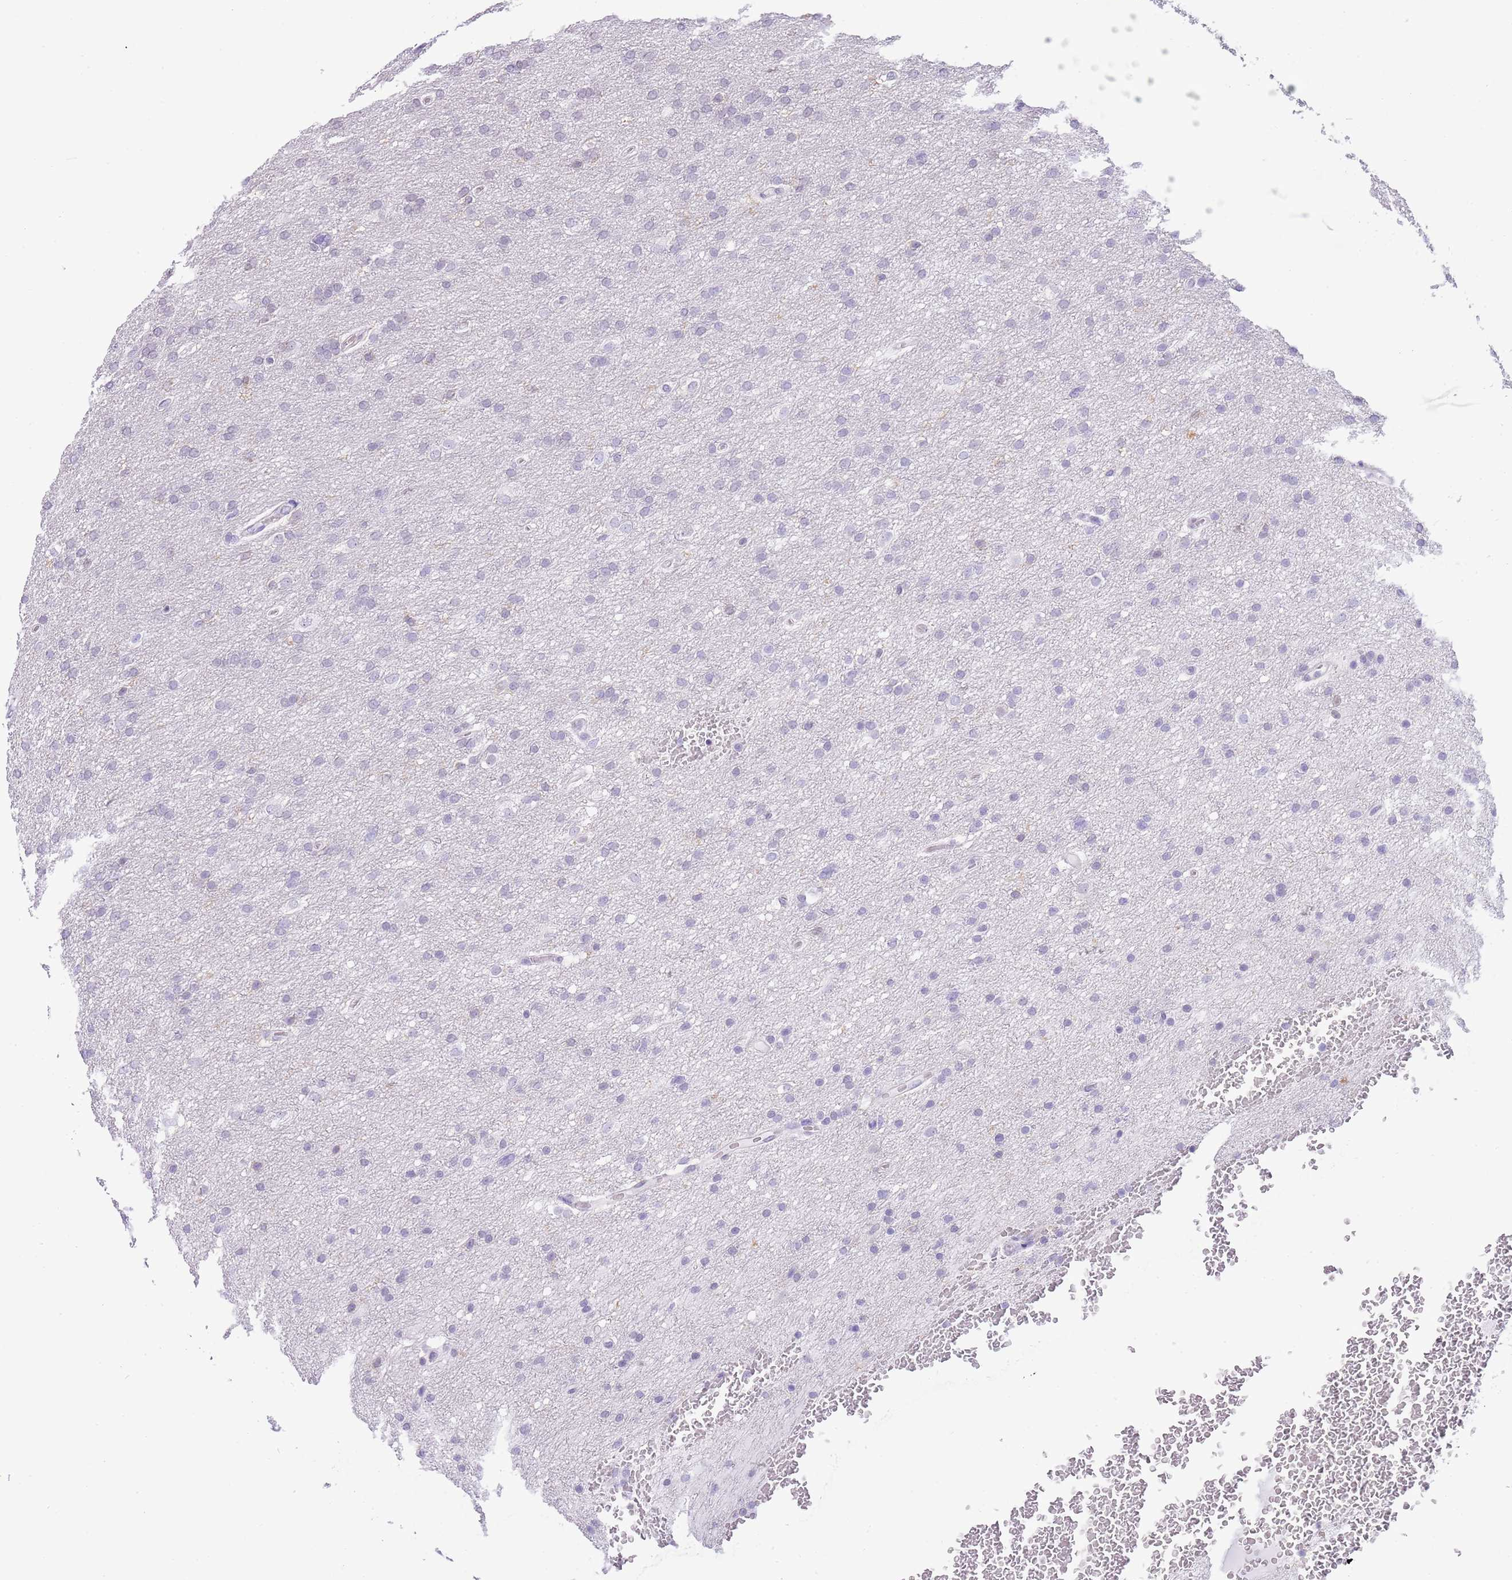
{"staining": {"intensity": "negative", "quantity": "none", "location": "none"}, "tissue": "glioma", "cell_type": "Tumor cells", "image_type": "cancer", "snomed": [{"axis": "morphology", "description": "Glioma, malignant, High grade"}, {"axis": "topography", "description": "Cerebral cortex"}], "caption": "High magnification brightfield microscopy of glioma stained with DAB (3,3'-diaminobenzidine) (brown) and counterstained with hematoxylin (blue): tumor cells show no significant staining.", "gene": "PPP1R17", "patient": {"sex": "female", "age": 36}}